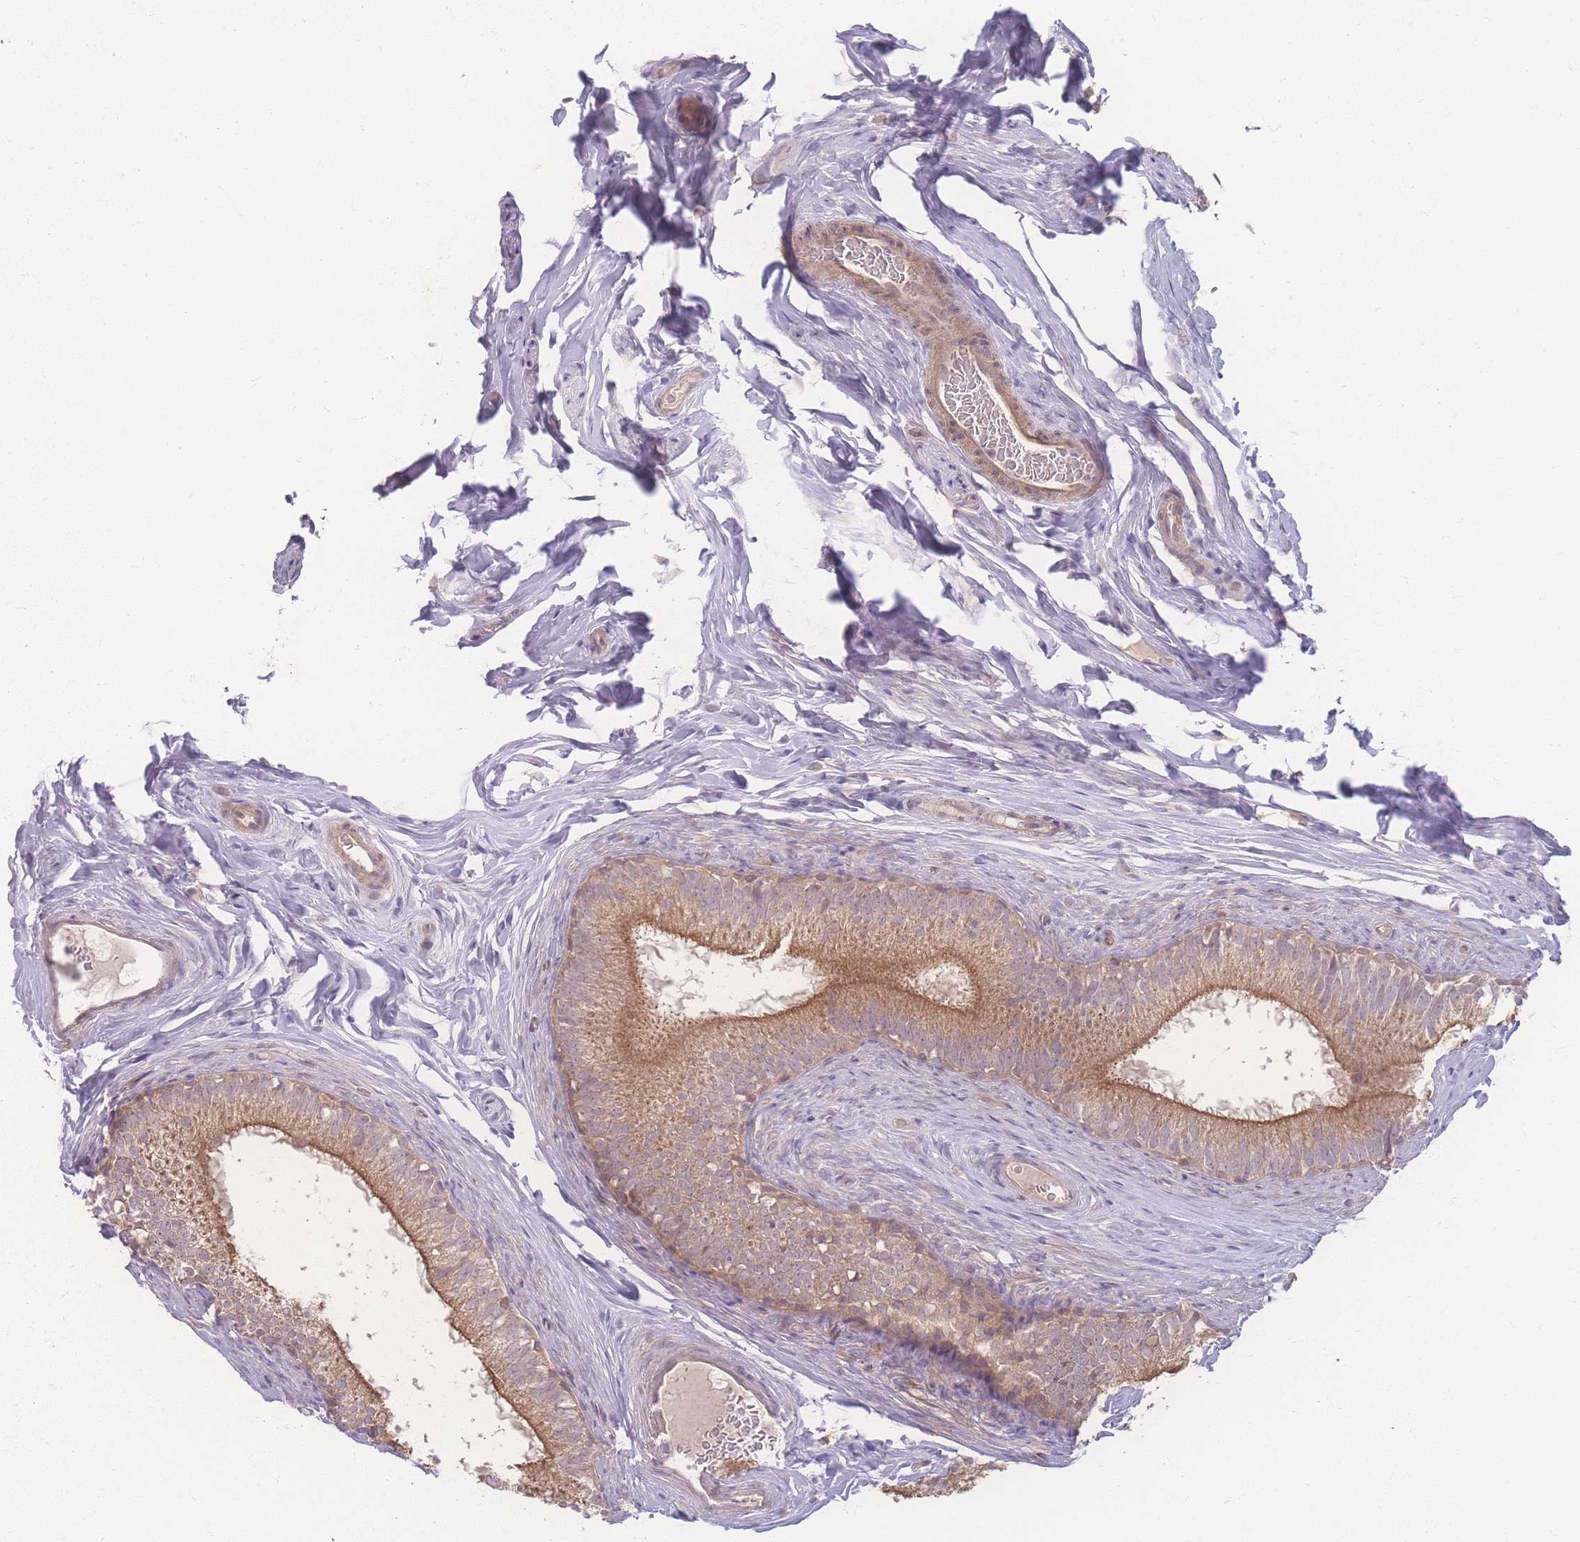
{"staining": {"intensity": "moderate", "quantity": ">75%", "location": "cytoplasmic/membranous"}, "tissue": "epididymis", "cell_type": "Glandular cells", "image_type": "normal", "snomed": [{"axis": "morphology", "description": "Normal tissue, NOS"}, {"axis": "topography", "description": "Epididymis"}], "caption": "IHC image of unremarkable epididymis: epididymis stained using IHC shows medium levels of moderate protein expression localized specifically in the cytoplasmic/membranous of glandular cells, appearing as a cytoplasmic/membranous brown color.", "gene": "INSR", "patient": {"sex": "male", "age": 25}}